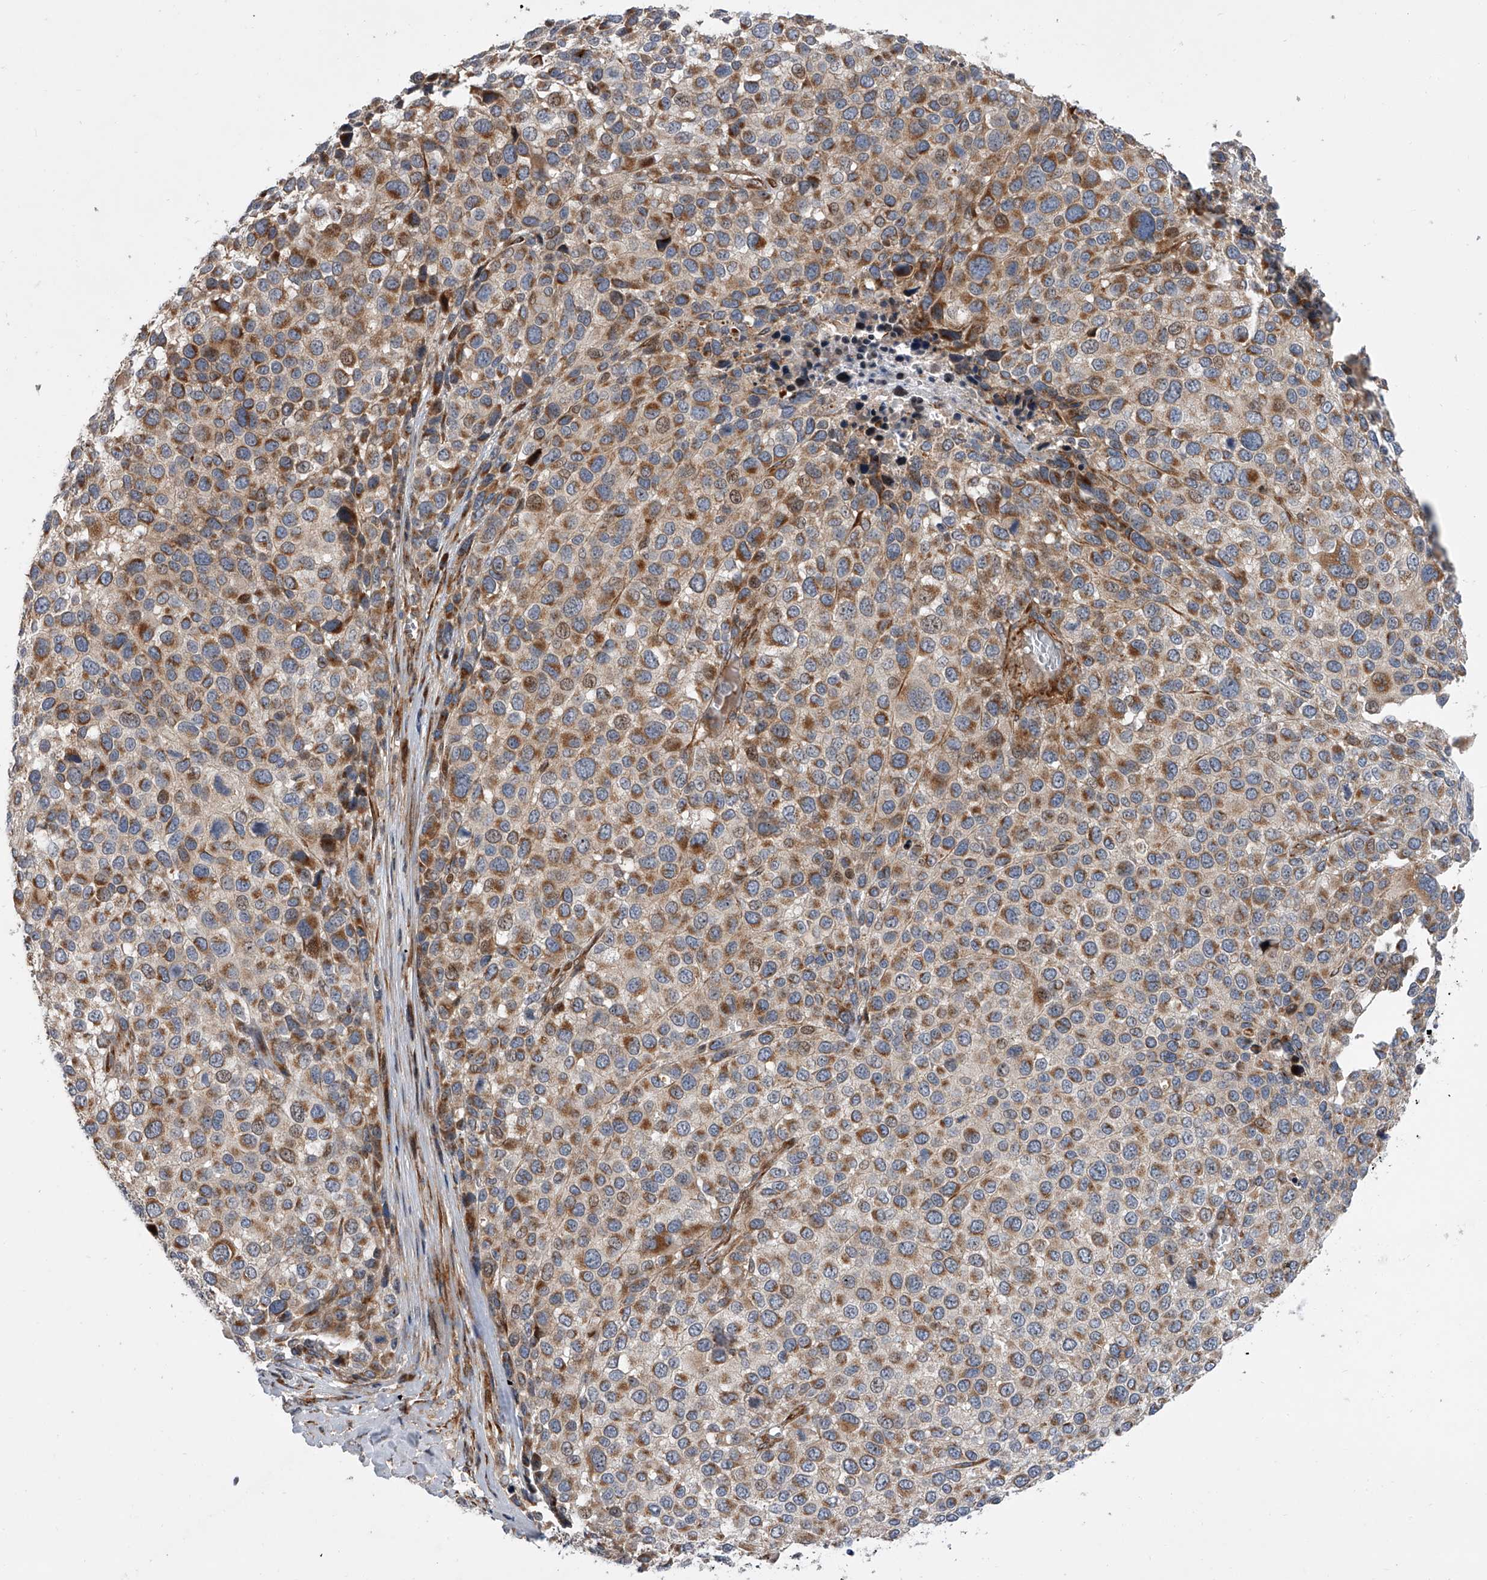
{"staining": {"intensity": "moderate", "quantity": ">75%", "location": "cytoplasmic/membranous"}, "tissue": "melanoma", "cell_type": "Tumor cells", "image_type": "cancer", "snomed": [{"axis": "morphology", "description": "Malignant melanoma, NOS"}, {"axis": "topography", "description": "Skin of trunk"}], "caption": "About >75% of tumor cells in melanoma reveal moderate cytoplasmic/membranous protein positivity as visualized by brown immunohistochemical staining.", "gene": "DLGAP2", "patient": {"sex": "male", "age": 71}}